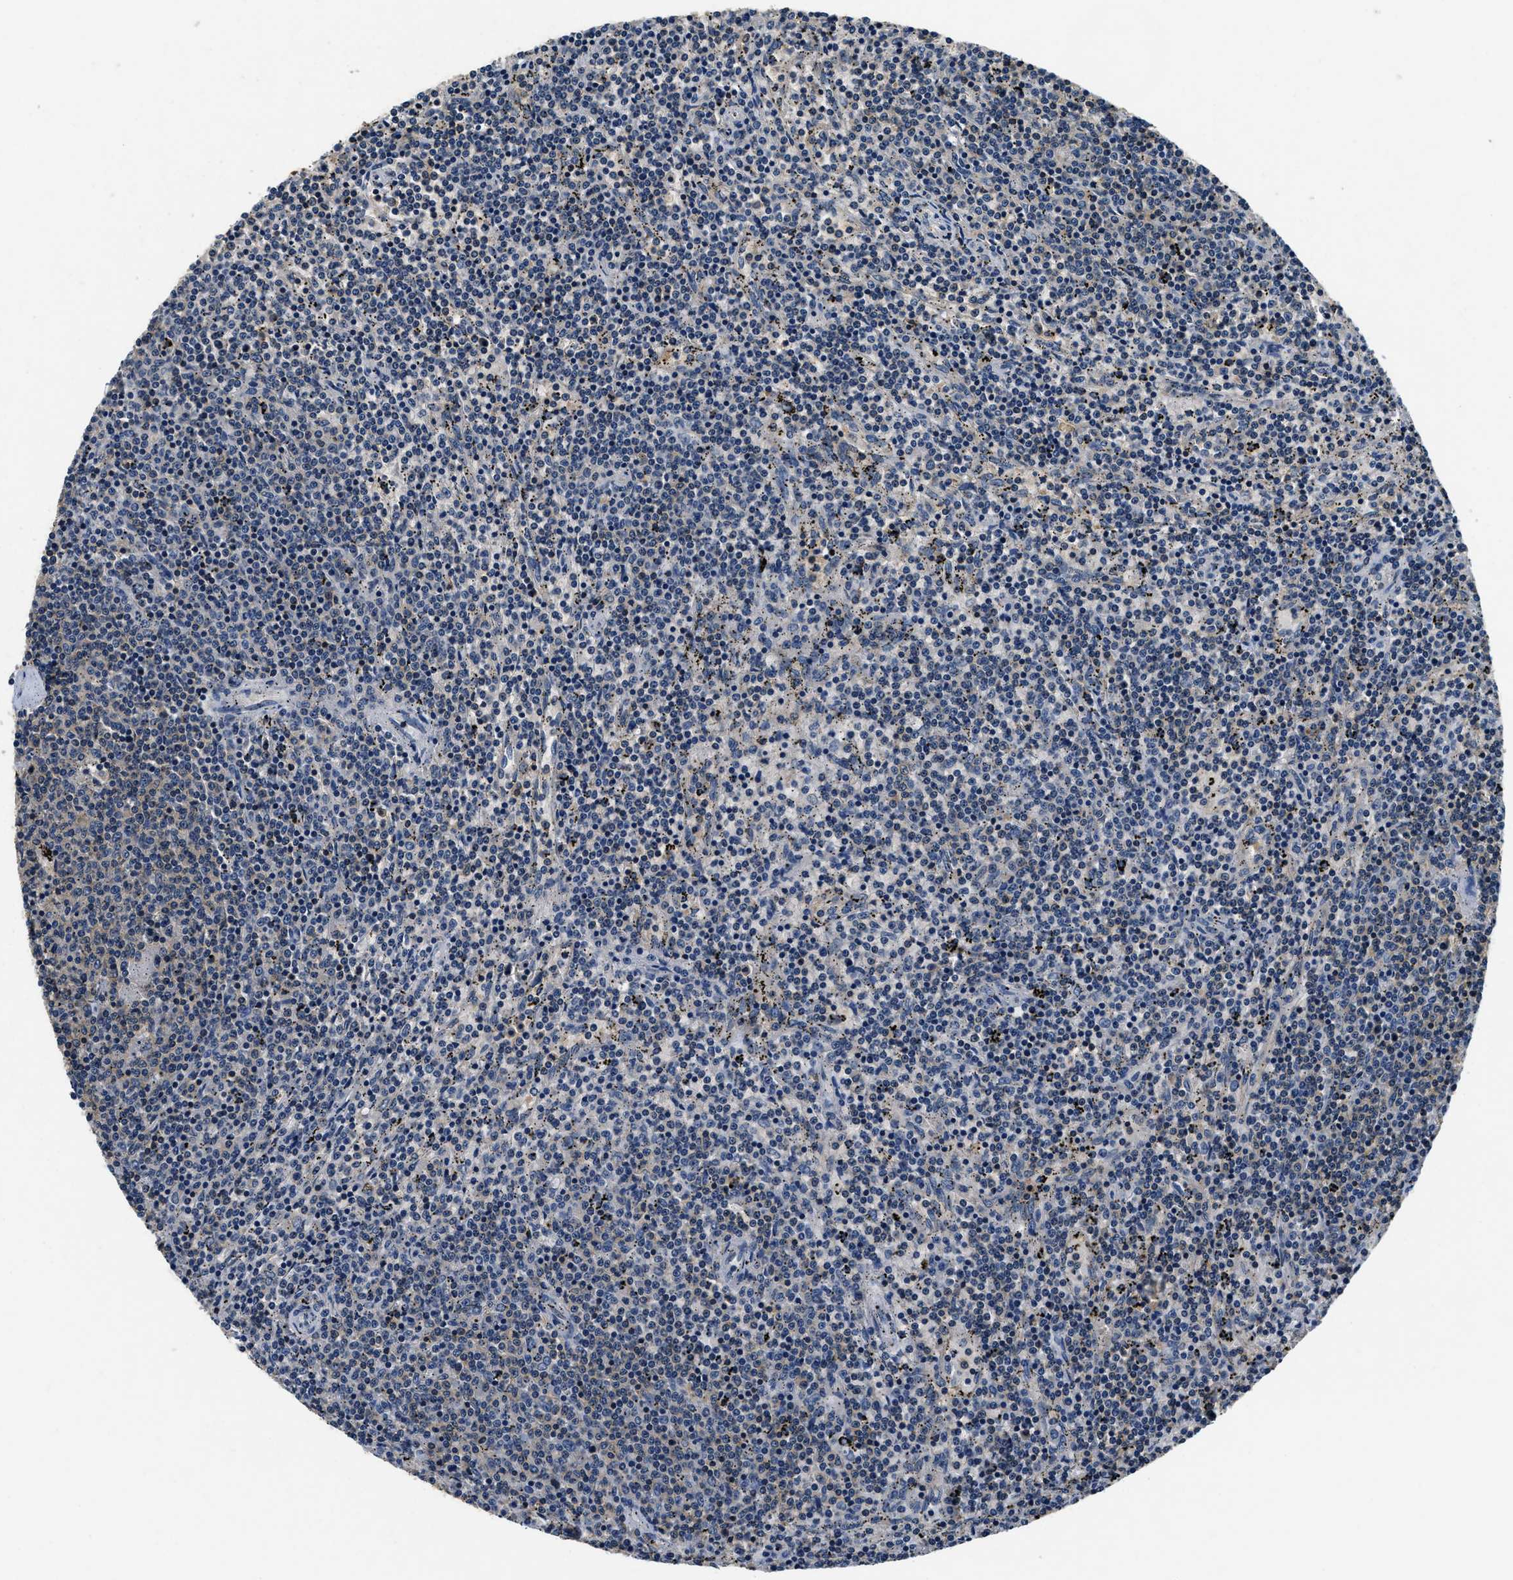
{"staining": {"intensity": "negative", "quantity": "none", "location": "none"}, "tissue": "lymphoma", "cell_type": "Tumor cells", "image_type": "cancer", "snomed": [{"axis": "morphology", "description": "Malignant lymphoma, non-Hodgkin's type, Low grade"}, {"axis": "topography", "description": "Spleen"}], "caption": "Immunohistochemistry (IHC) image of lymphoma stained for a protein (brown), which shows no positivity in tumor cells. Nuclei are stained in blue.", "gene": "RESF1", "patient": {"sex": "female", "age": 50}}